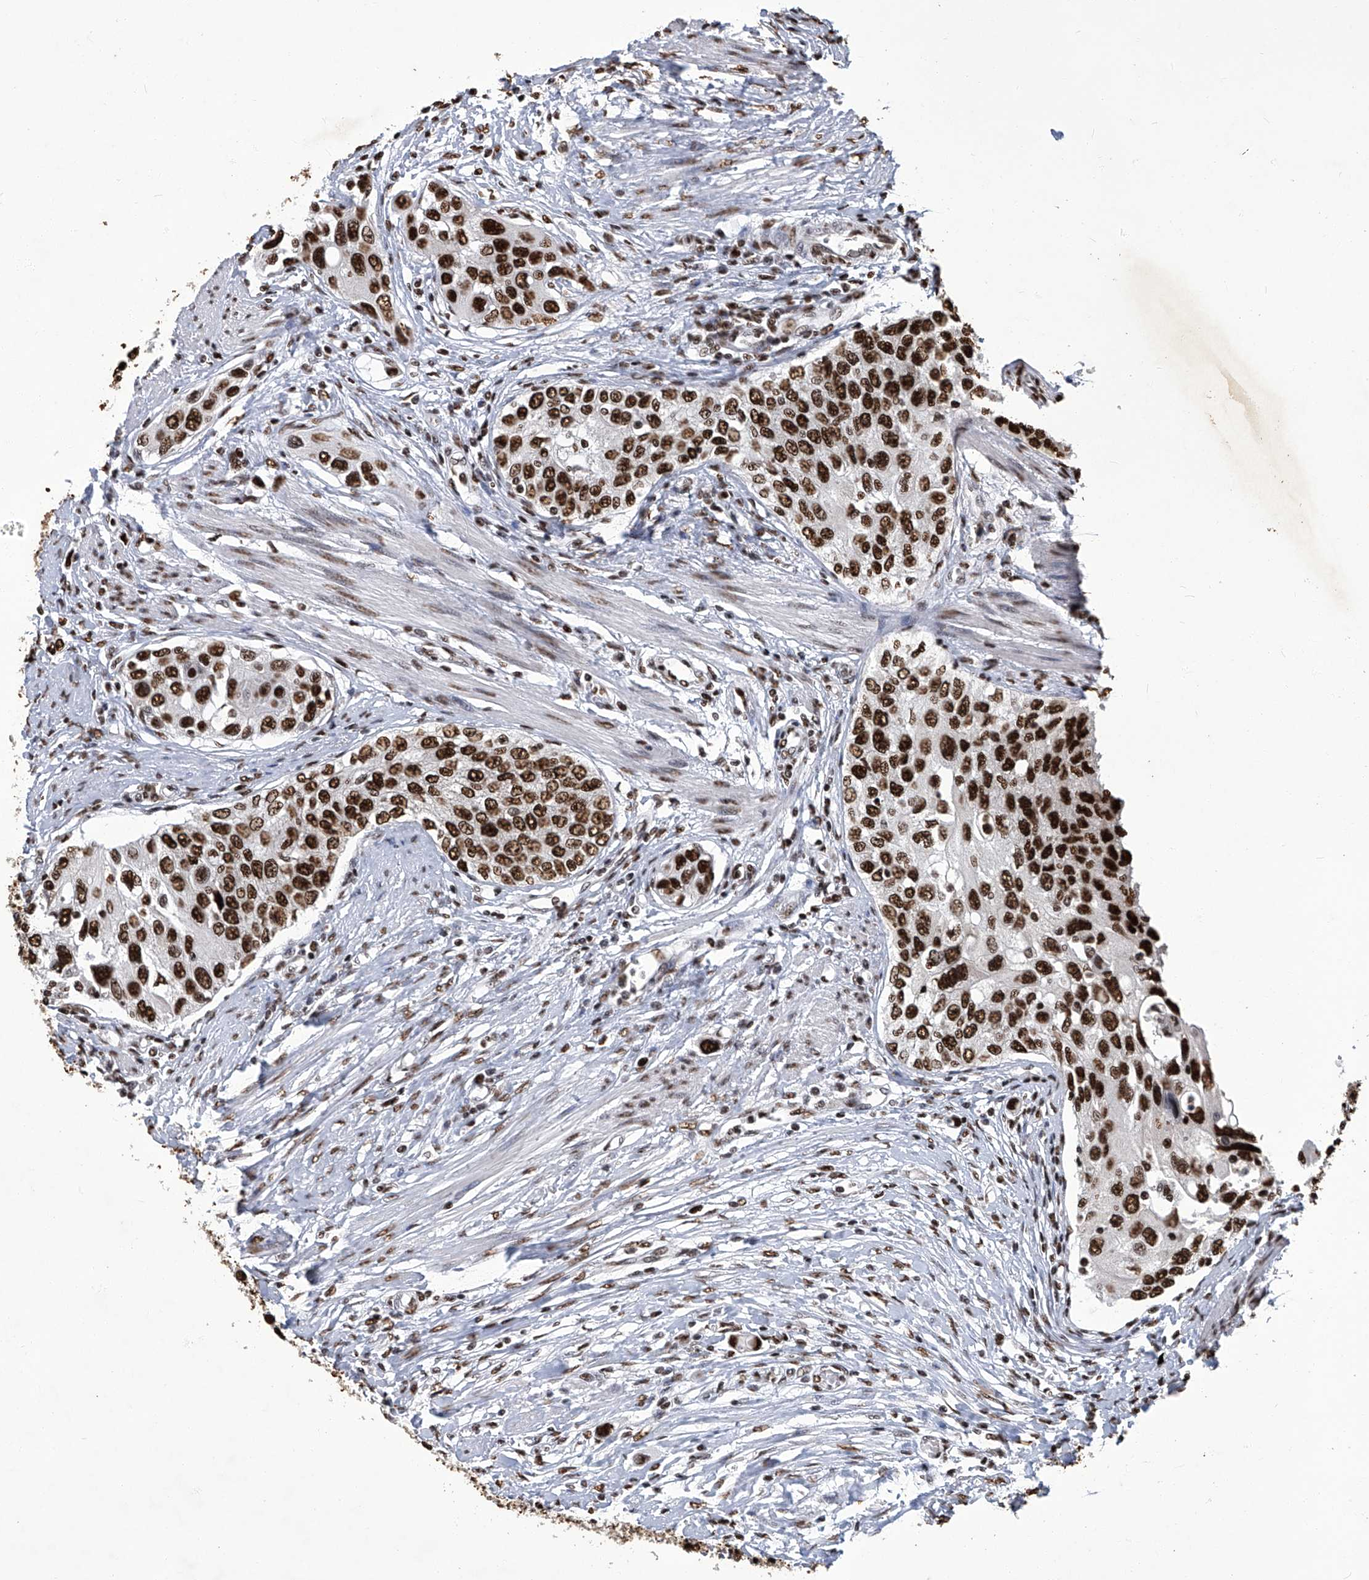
{"staining": {"intensity": "strong", "quantity": ">75%", "location": "nuclear"}, "tissue": "urothelial cancer", "cell_type": "Tumor cells", "image_type": "cancer", "snomed": [{"axis": "morphology", "description": "Urothelial carcinoma, High grade"}, {"axis": "topography", "description": "Urinary bladder"}], "caption": "Human urothelial cancer stained with a brown dye displays strong nuclear positive positivity in approximately >75% of tumor cells.", "gene": "HBP1", "patient": {"sex": "female", "age": 56}}